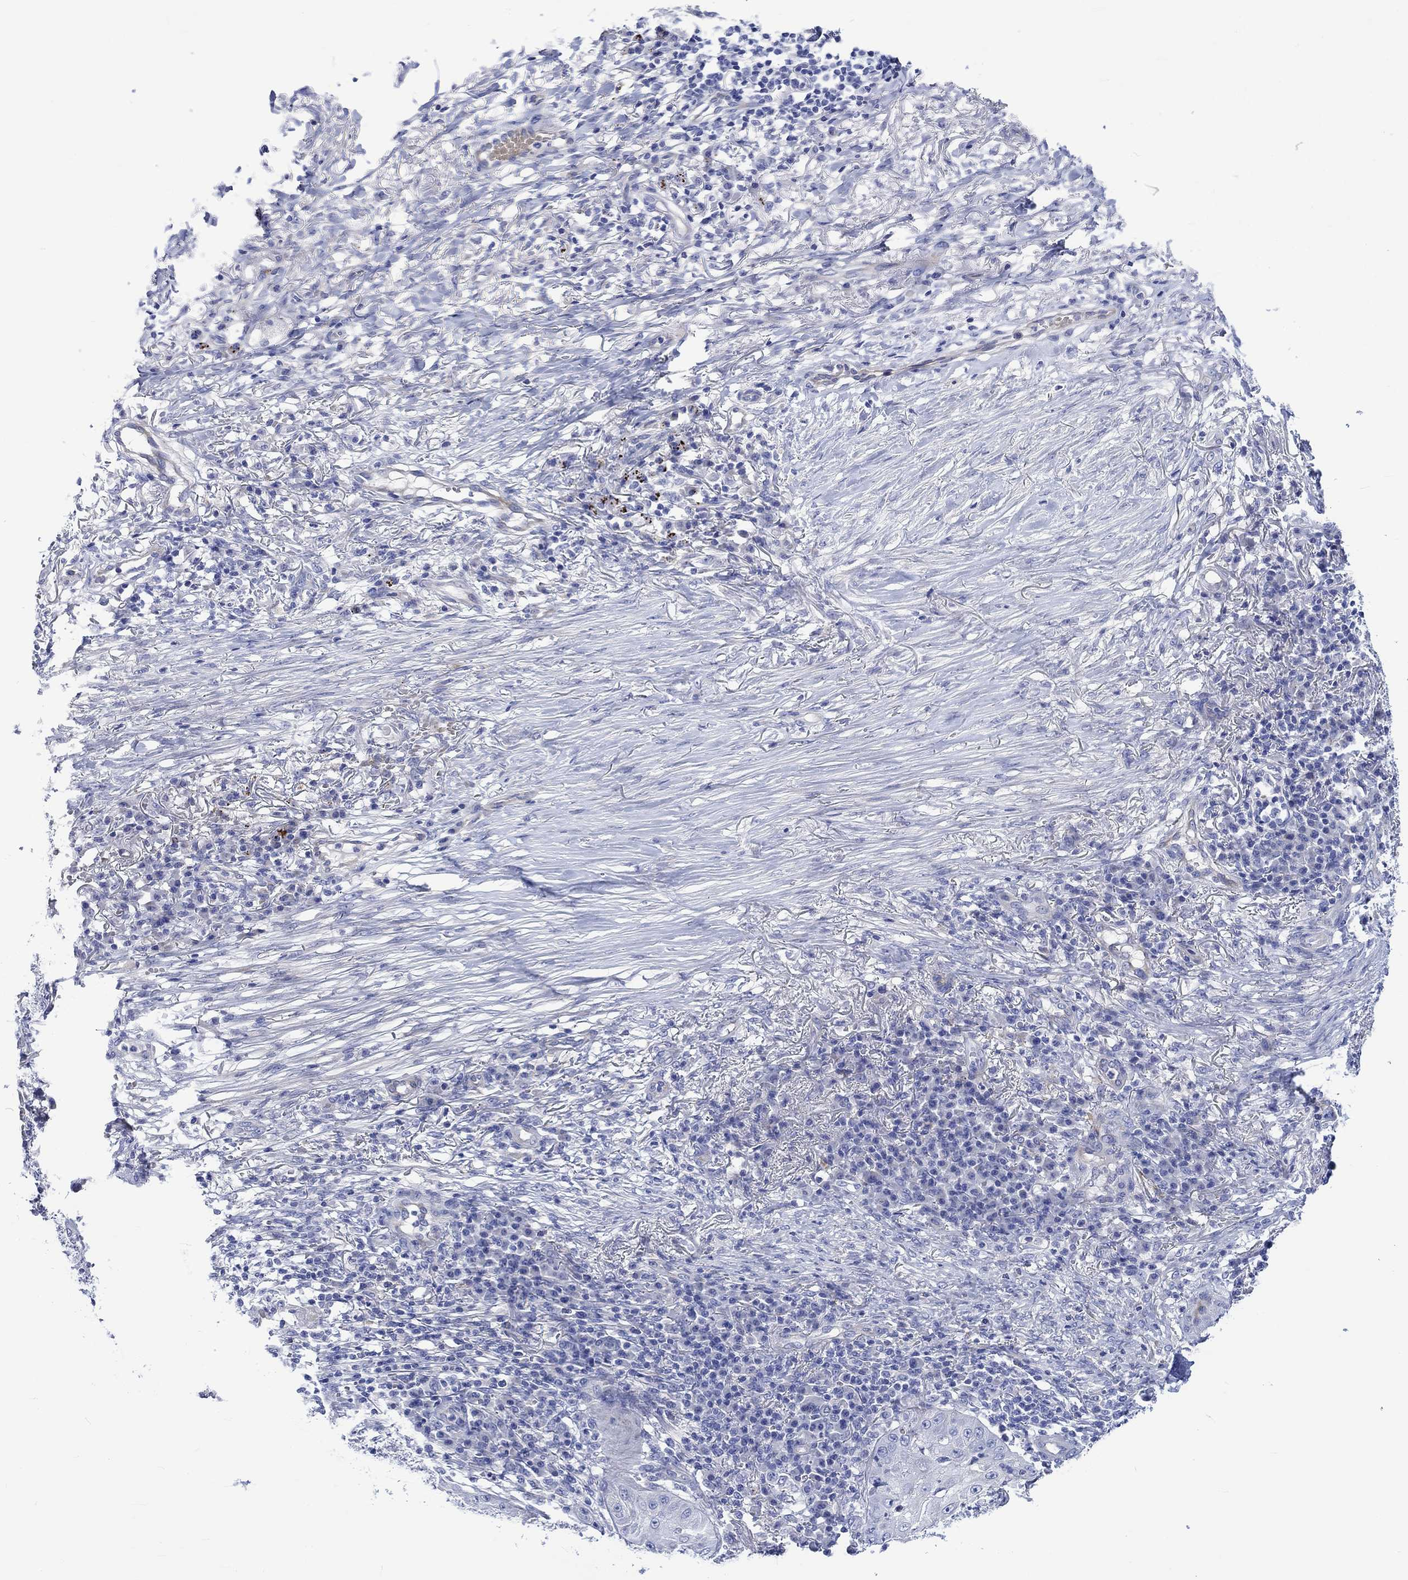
{"staining": {"intensity": "negative", "quantity": "none", "location": "none"}, "tissue": "skin cancer", "cell_type": "Tumor cells", "image_type": "cancer", "snomed": [{"axis": "morphology", "description": "Squamous cell carcinoma, NOS"}, {"axis": "topography", "description": "Skin"}], "caption": "An immunohistochemistry (IHC) micrograph of squamous cell carcinoma (skin) is shown. There is no staining in tumor cells of squamous cell carcinoma (skin). (DAB (3,3'-diaminobenzidine) immunohistochemistry, high magnification).", "gene": "NRIP3", "patient": {"sex": "male", "age": 70}}